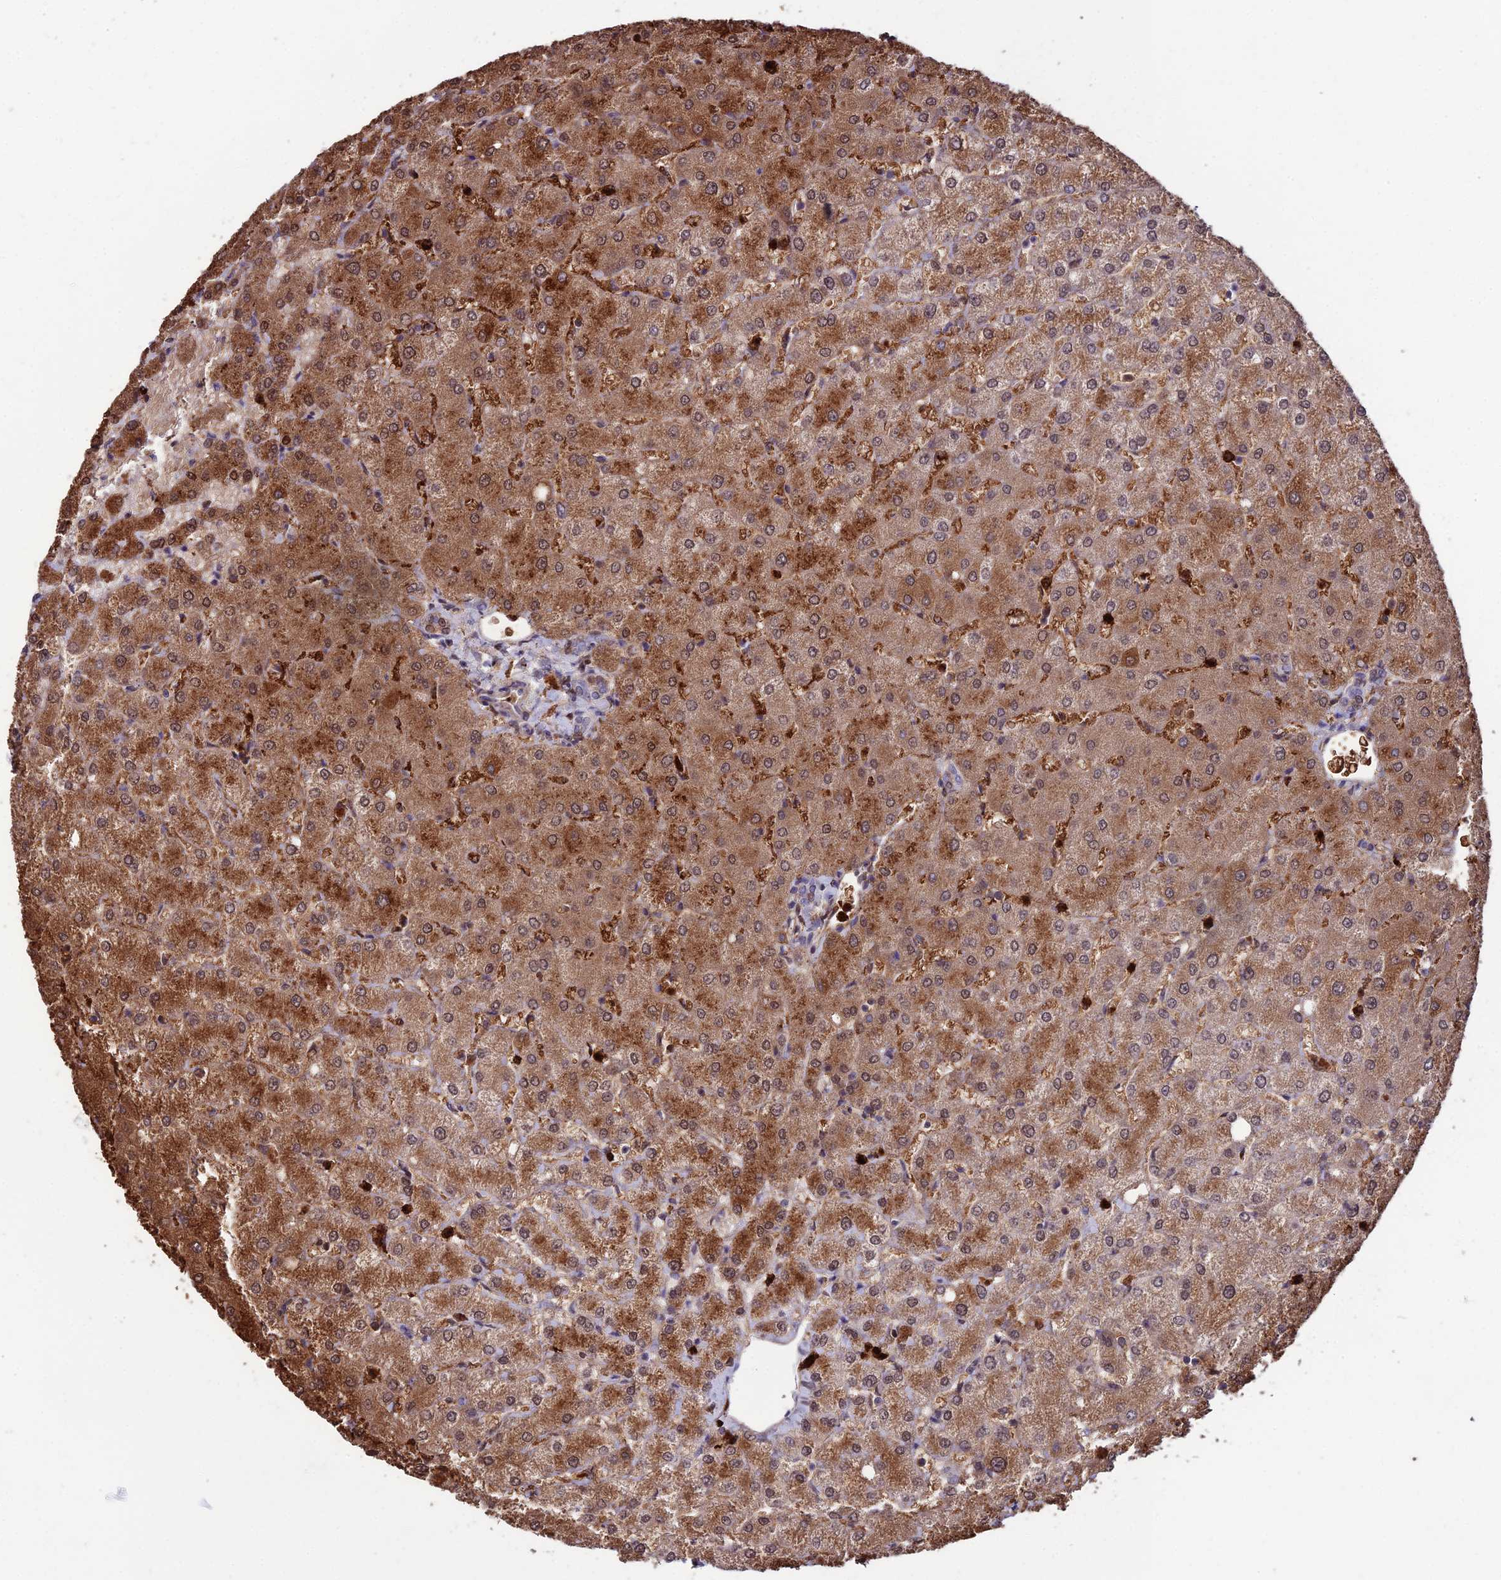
{"staining": {"intensity": "negative", "quantity": "none", "location": "none"}, "tissue": "liver", "cell_type": "Cholangiocytes", "image_type": "normal", "snomed": [{"axis": "morphology", "description": "Normal tissue, NOS"}, {"axis": "topography", "description": "Liver"}], "caption": "The IHC photomicrograph has no significant positivity in cholangiocytes of liver. The staining was performed using DAB to visualize the protein expression in brown, while the nuclei were stained in blue with hematoxylin (Magnification: 20x).", "gene": "COL6A6", "patient": {"sex": "female", "age": 54}}